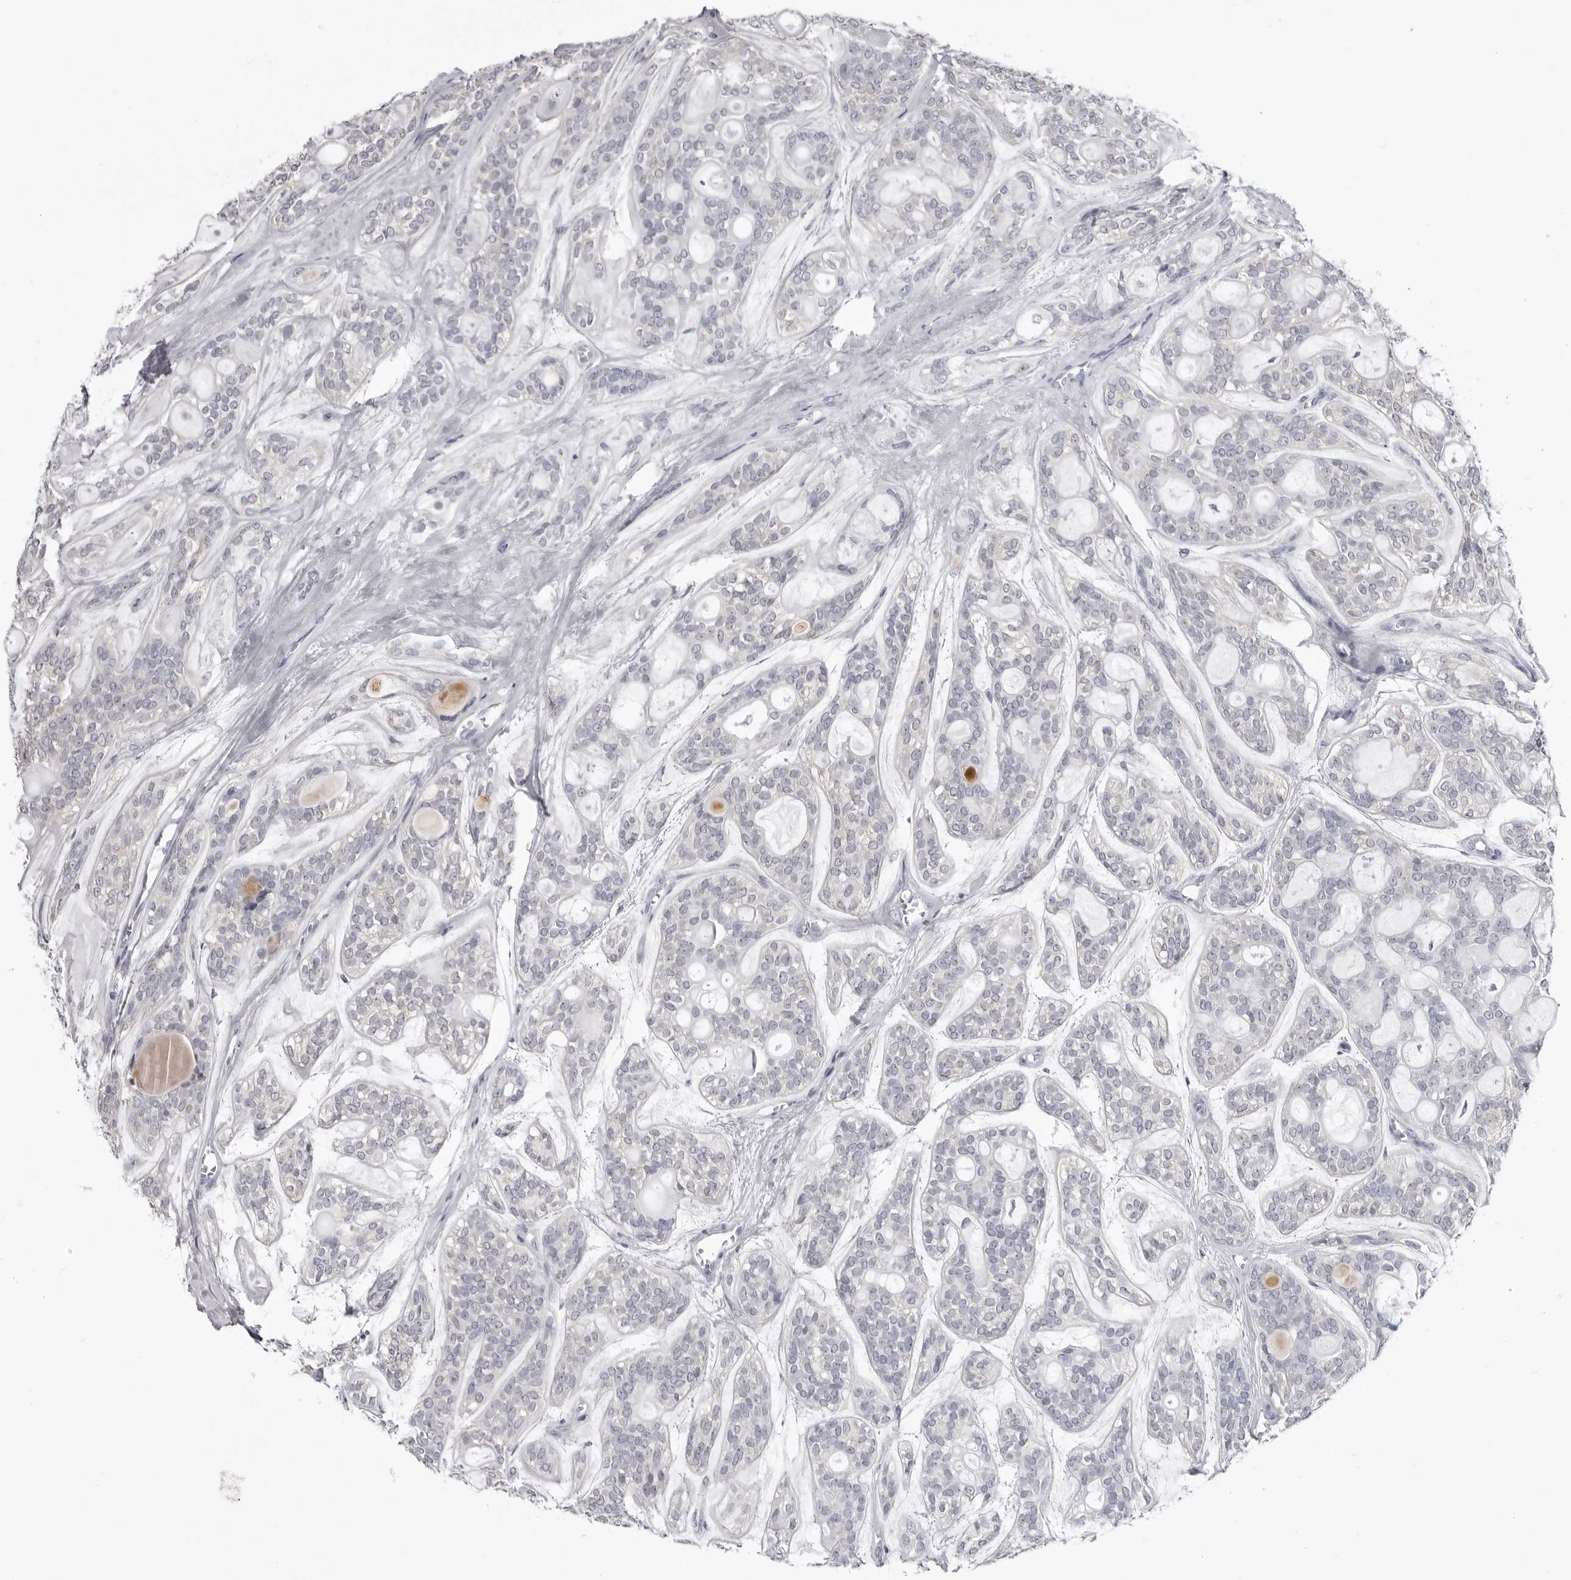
{"staining": {"intensity": "negative", "quantity": "none", "location": "none"}, "tissue": "head and neck cancer", "cell_type": "Tumor cells", "image_type": "cancer", "snomed": [{"axis": "morphology", "description": "Adenocarcinoma, NOS"}, {"axis": "topography", "description": "Head-Neck"}], "caption": "There is no significant staining in tumor cells of head and neck adenocarcinoma.", "gene": "STAP2", "patient": {"sex": "male", "age": 66}}